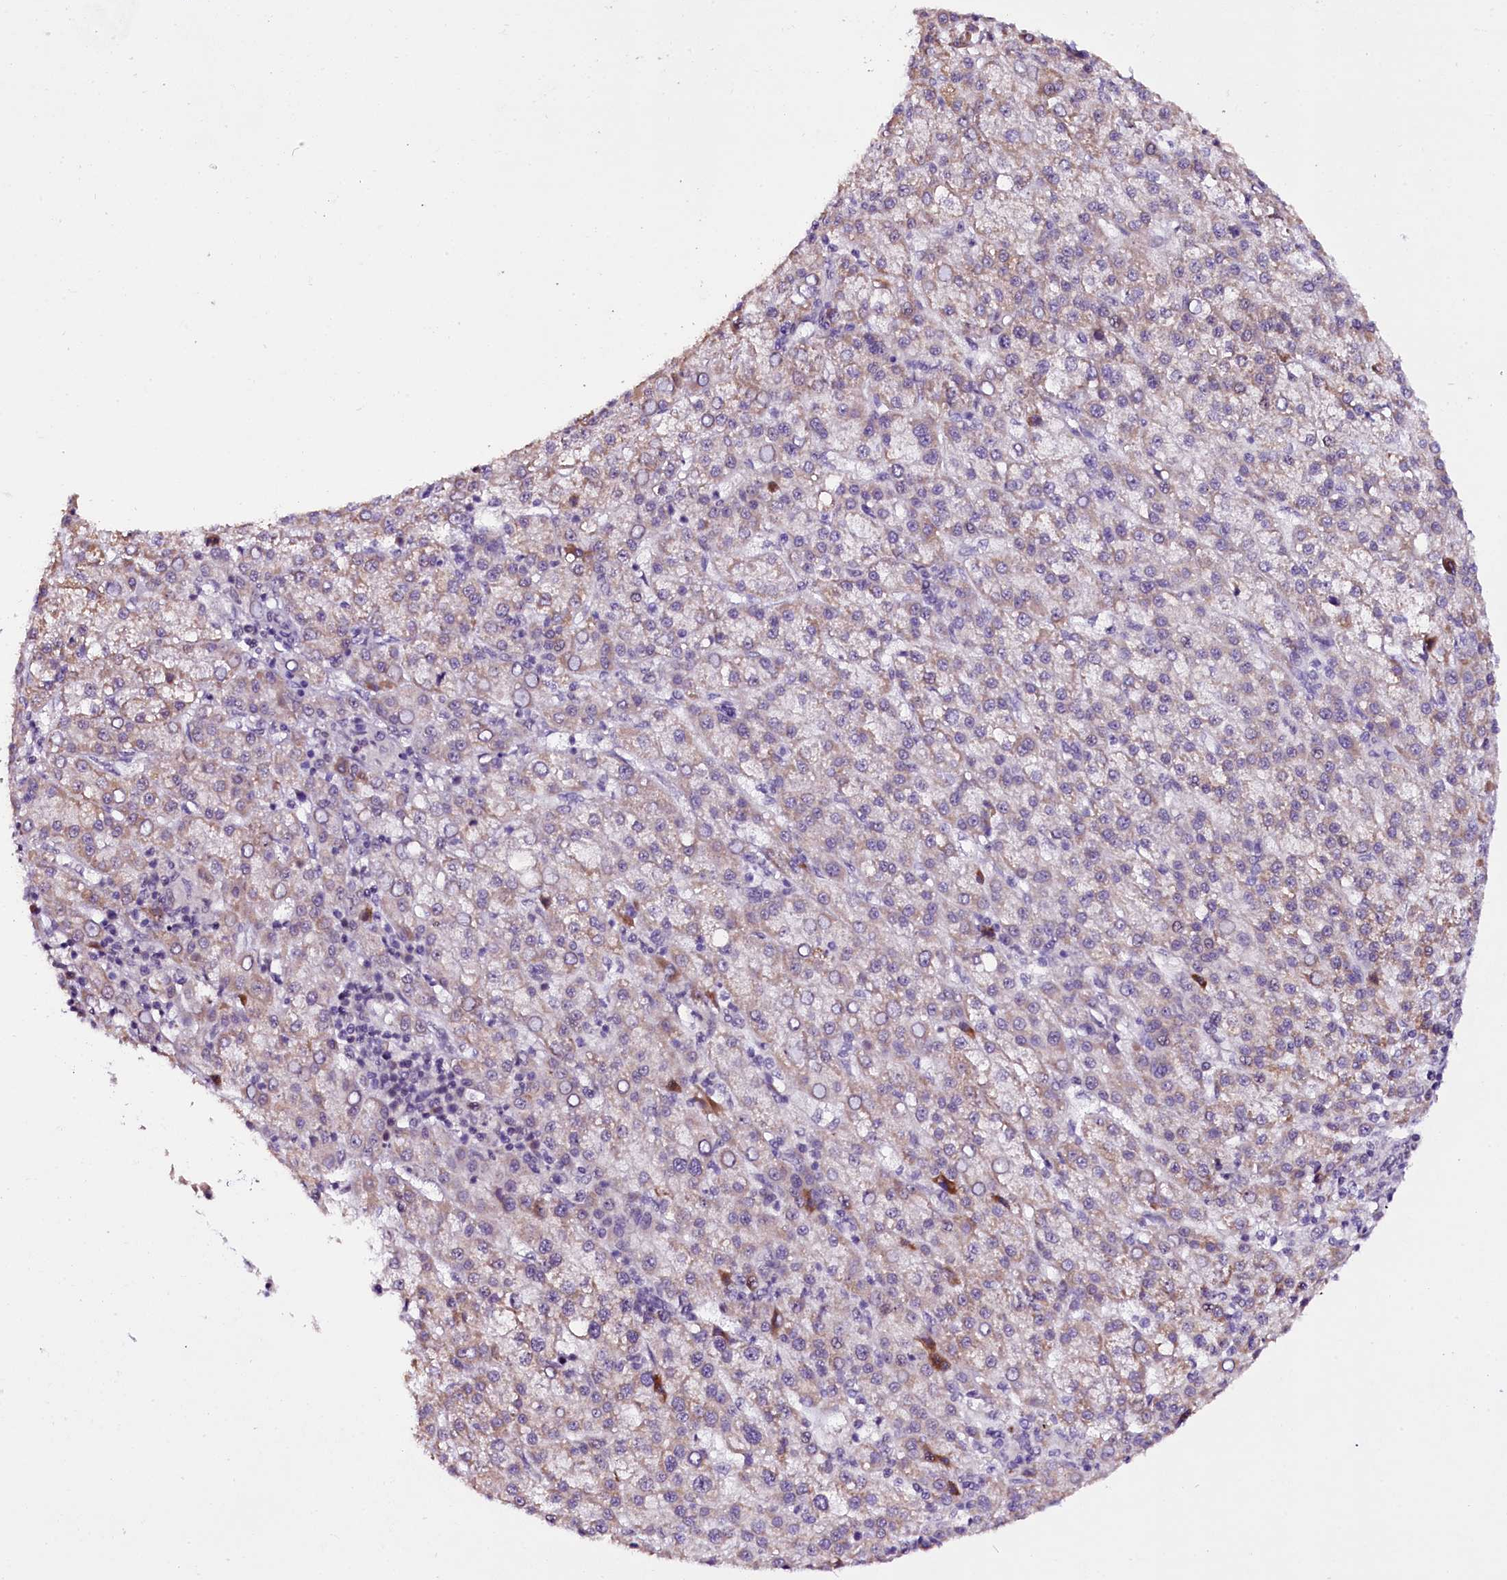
{"staining": {"intensity": "weak", "quantity": "<25%", "location": "cytoplasmic/membranous"}, "tissue": "liver cancer", "cell_type": "Tumor cells", "image_type": "cancer", "snomed": [{"axis": "morphology", "description": "Carcinoma, Hepatocellular, NOS"}, {"axis": "topography", "description": "Liver"}], "caption": "High magnification brightfield microscopy of liver cancer stained with DAB (brown) and counterstained with hematoxylin (blue): tumor cells show no significant expression.", "gene": "RPUSD2", "patient": {"sex": "female", "age": 58}}